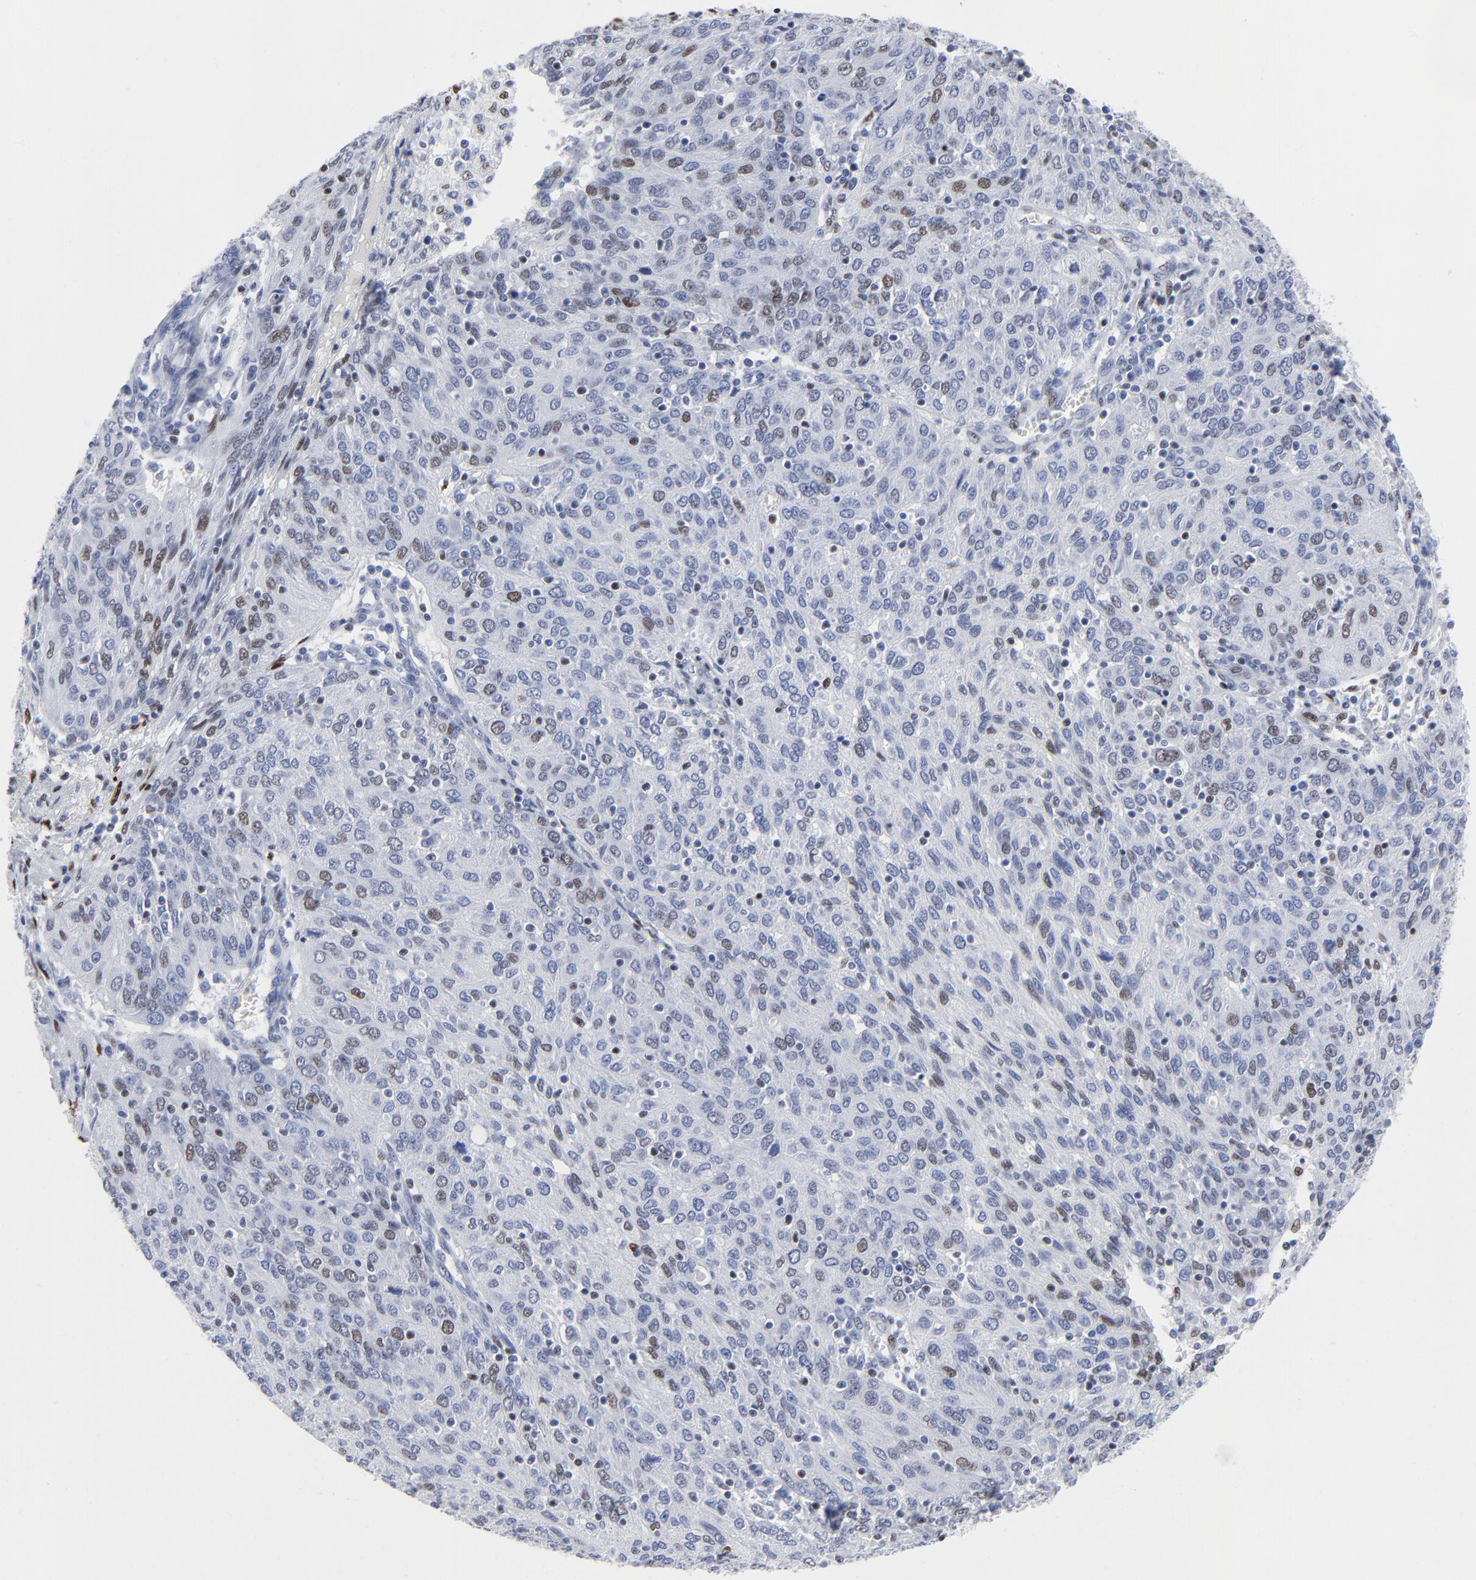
{"staining": {"intensity": "moderate", "quantity": "<25%", "location": "nuclear"}, "tissue": "ovarian cancer", "cell_type": "Tumor cells", "image_type": "cancer", "snomed": [{"axis": "morphology", "description": "Carcinoma, endometroid"}, {"axis": "topography", "description": "Ovary"}], "caption": "Endometroid carcinoma (ovarian) was stained to show a protein in brown. There is low levels of moderate nuclear staining in about <25% of tumor cells.", "gene": "JUN", "patient": {"sex": "female", "age": 50}}